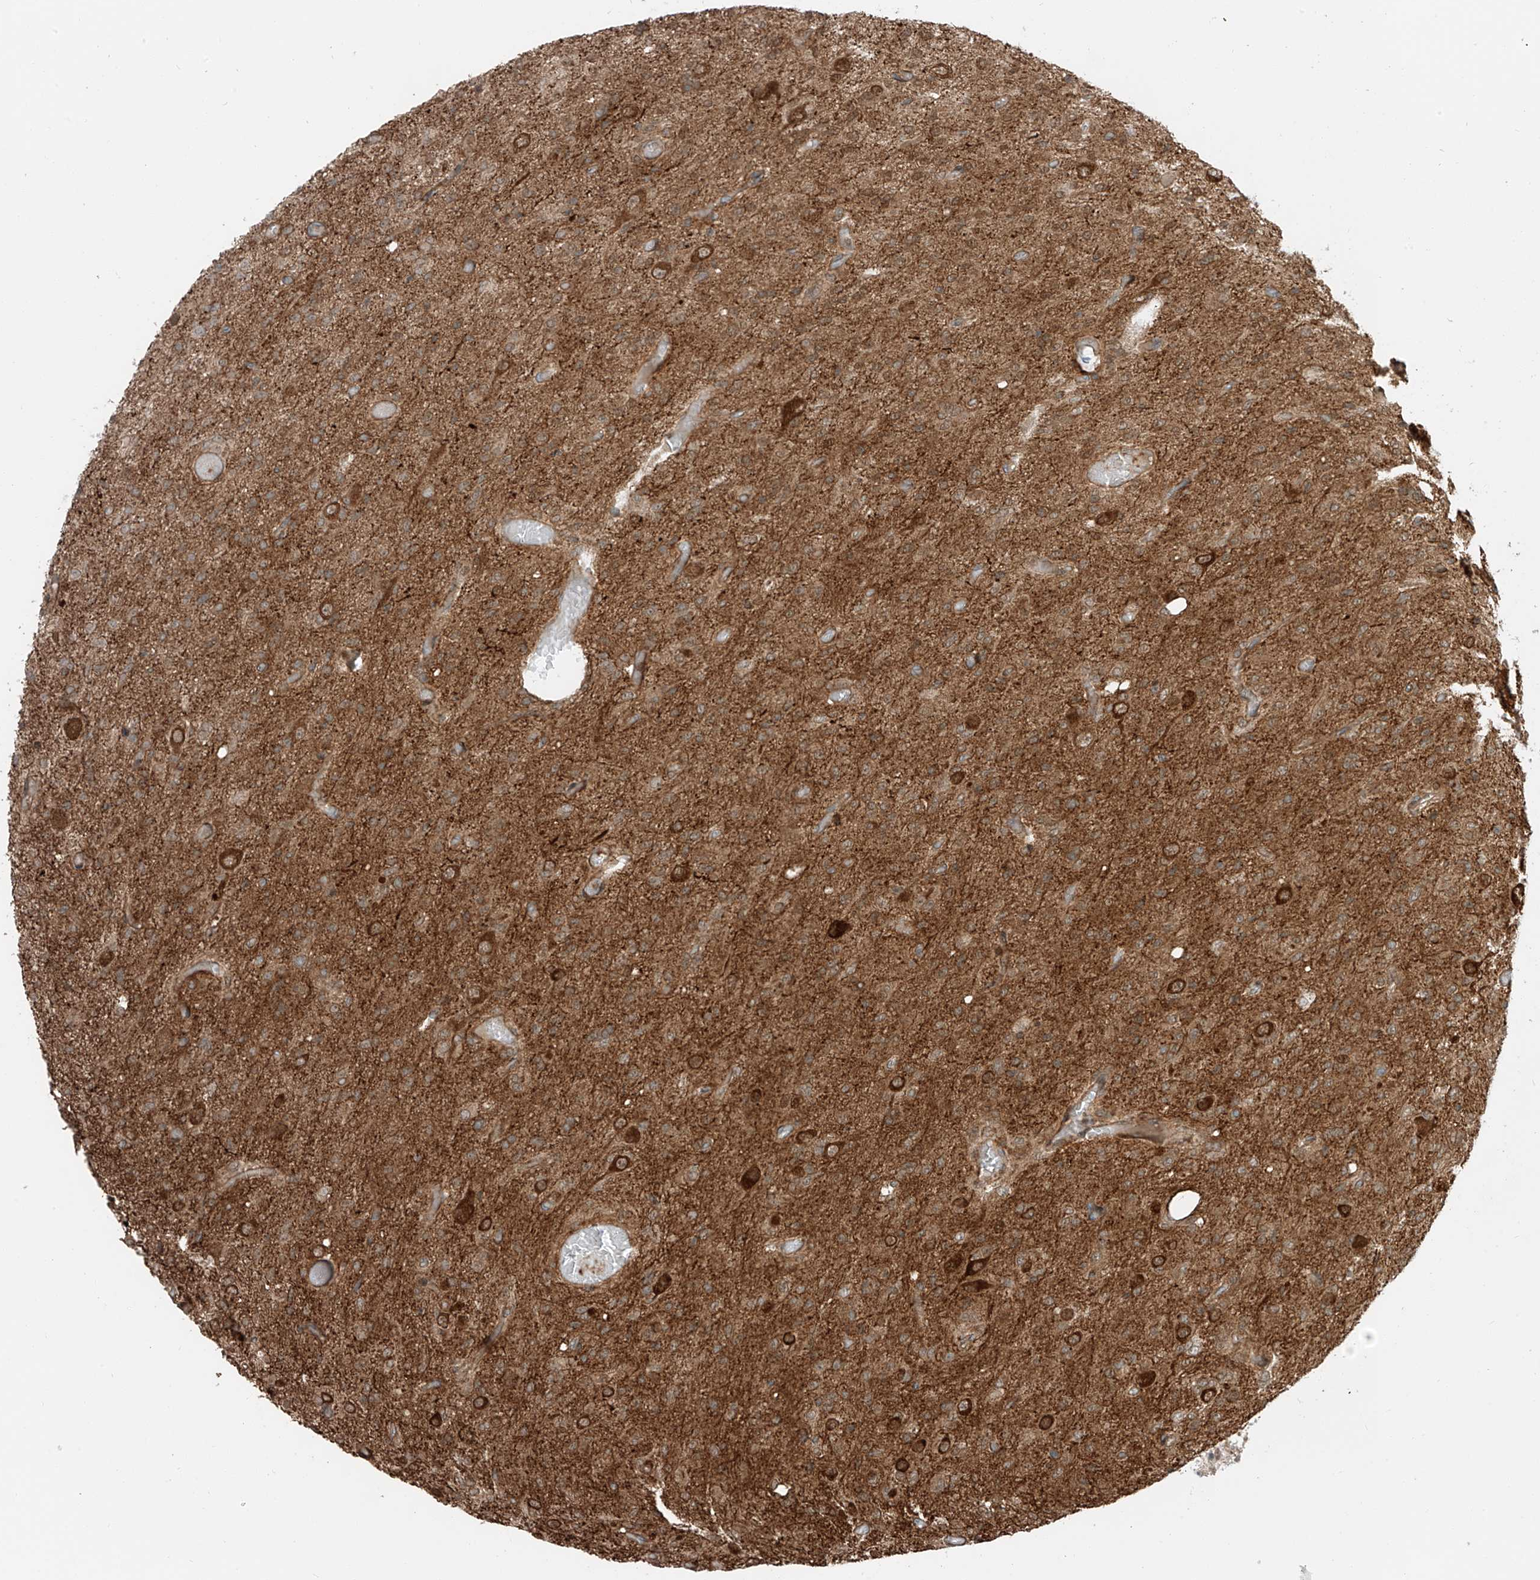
{"staining": {"intensity": "strong", "quantity": ">75%", "location": "cytoplasmic/membranous"}, "tissue": "glioma", "cell_type": "Tumor cells", "image_type": "cancer", "snomed": [{"axis": "morphology", "description": "Glioma, malignant, High grade"}, {"axis": "topography", "description": "Brain"}], "caption": "High-grade glioma (malignant) stained with a protein marker displays strong staining in tumor cells.", "gene": "USP48", "patient": {"sex": "female", "age": 59}}